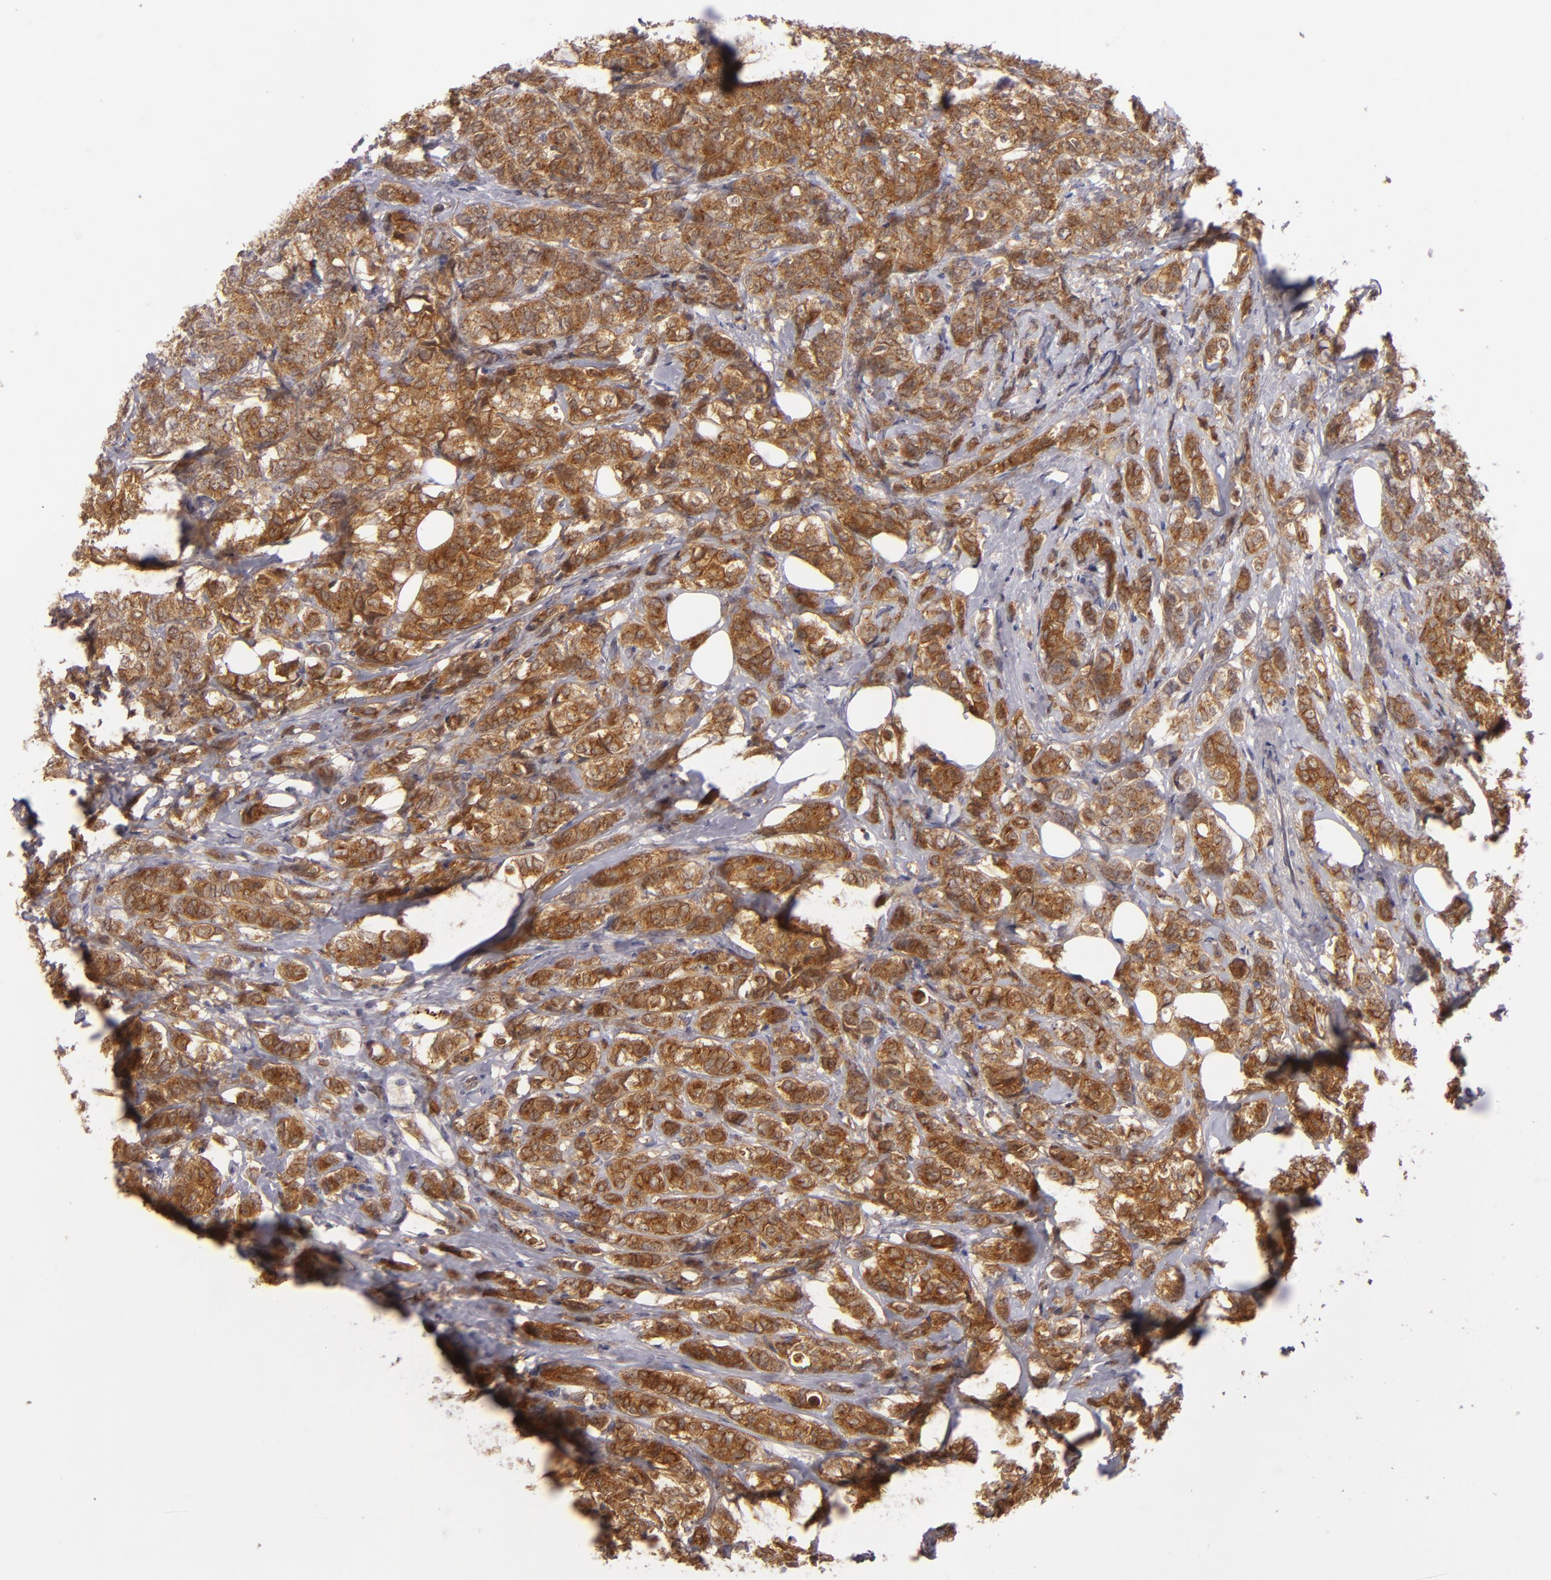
{"staining": {"intensity": "strong", "quantity": ">75%", "location": "cytoplasmic/membranous"}, "tissue": "breast cancer", "cell_type": "Tumor cells", "image_type": "cancer", "snomed": [{"axis": "morphology", "description": "Lobular carcinoma"}, {"axis": "topography", "description": "Breast"}], "caption": "The histopathology image reveals staining of breast cancer (lobular carcinoma), revealing strong cytoplasmic/membranous protein expression (brown color) within tumor cells. The staining was performed using DAB (3,3'-diaminobenzidine), with brown indicating positive protein expression. Nuclei are stained blue with hematoxylin.", "gene": "SH2D4A", "patient": {"sex": "female", "age": 60}}